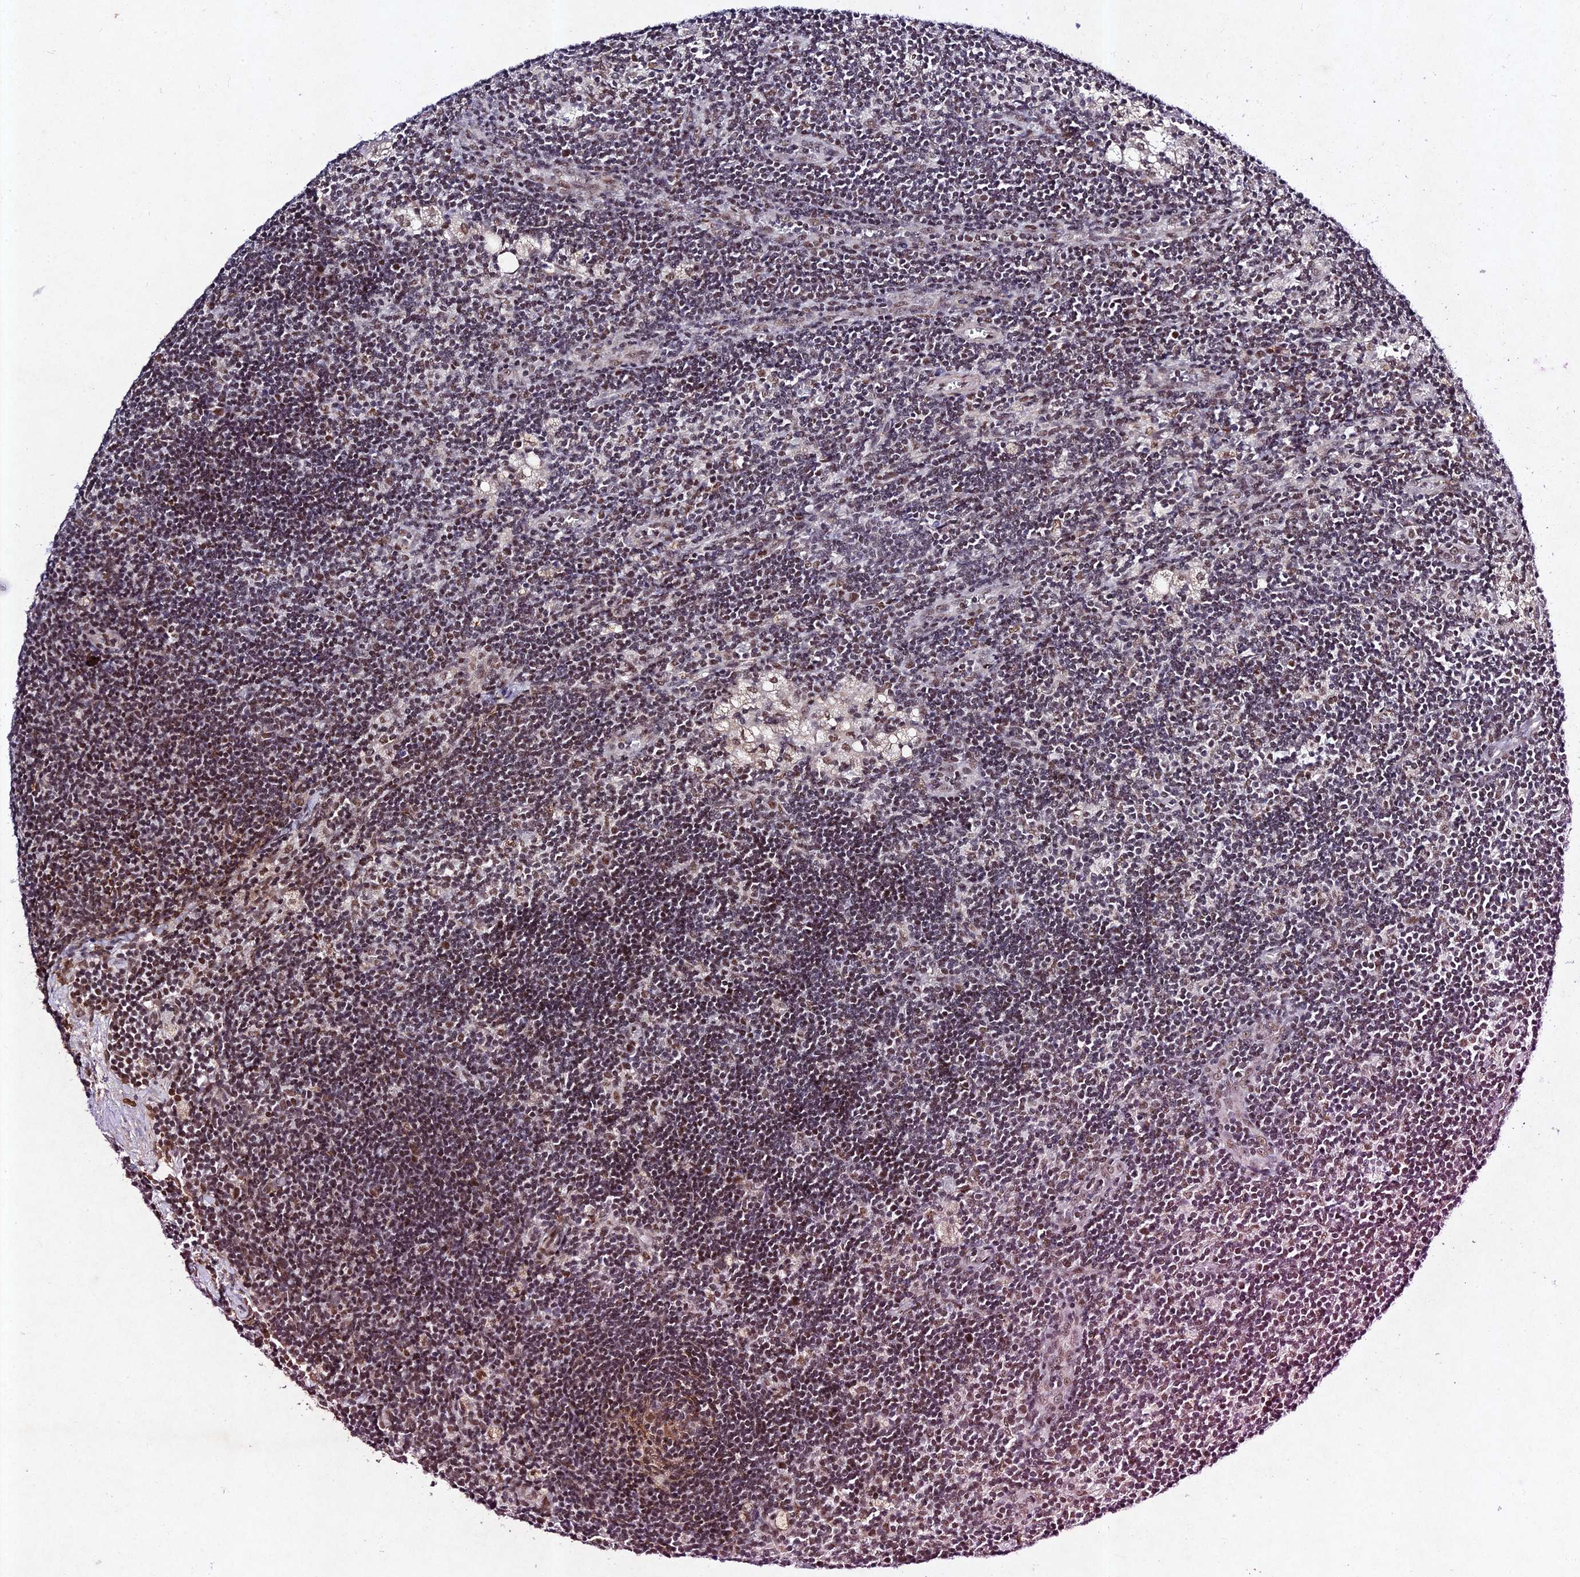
{"staining": {"intensity": "moderate", "quantity": "<25%", "location": "nuclear"}, "tissue": "lymph node", "cell_type": "Germinal center cells", "image_type": "normal", "snomed": [{"axis": "morphology", "description": "Normal tissue, NOS"}, {"axis": "topography", "description": "Lymph node"}], "caption": "Immunohistochemical staining of benign human lymph node exhibits <25% levels of moderate nuclear protein positivity in approximately <25% of germinal center cells. (brown staining indicates protein expression, while blue staining denotes nuclei).", "gene": "RAVER1", "patient": {"sex": "male", "age": 24}}